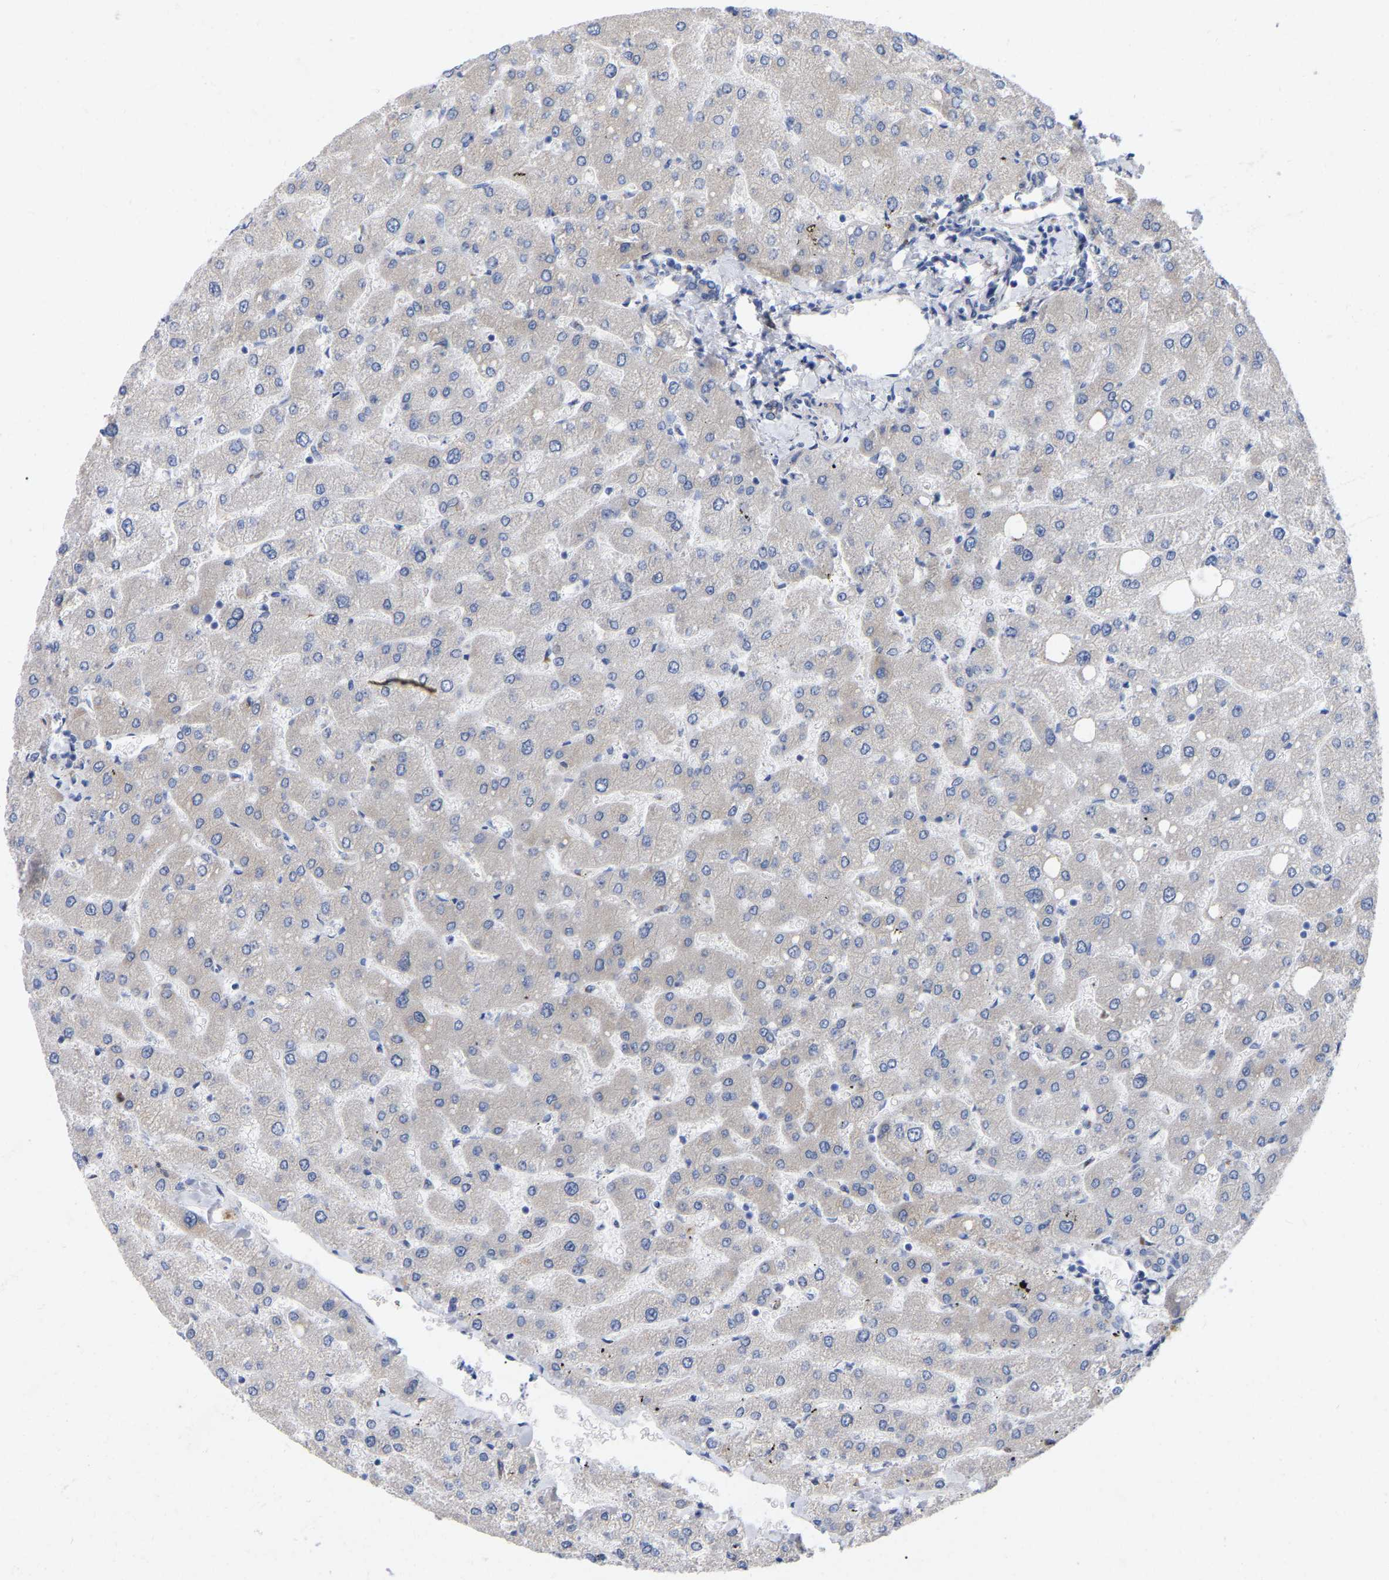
{"staining": {"intensity": "negative", "quantity": "none", "location": "none"}, "tissue": "liver", "cell_type": "Cholangiocytes", "image_type": "normal", "snomed": [{"axis": "morphology", "description": "Normal tissue, NOS"}, {"axis": "topography", "description": "Liver"}], "caption": "A high-resolution micrograph shows IHC staining of unremarkable liver, which shows no significant expression in cholangiocytes. (Immunohistochemistry, brightfield microscopy, high magnification).", "gene": "STRIP2", "patient": {"sex": "male", "age": 55}}